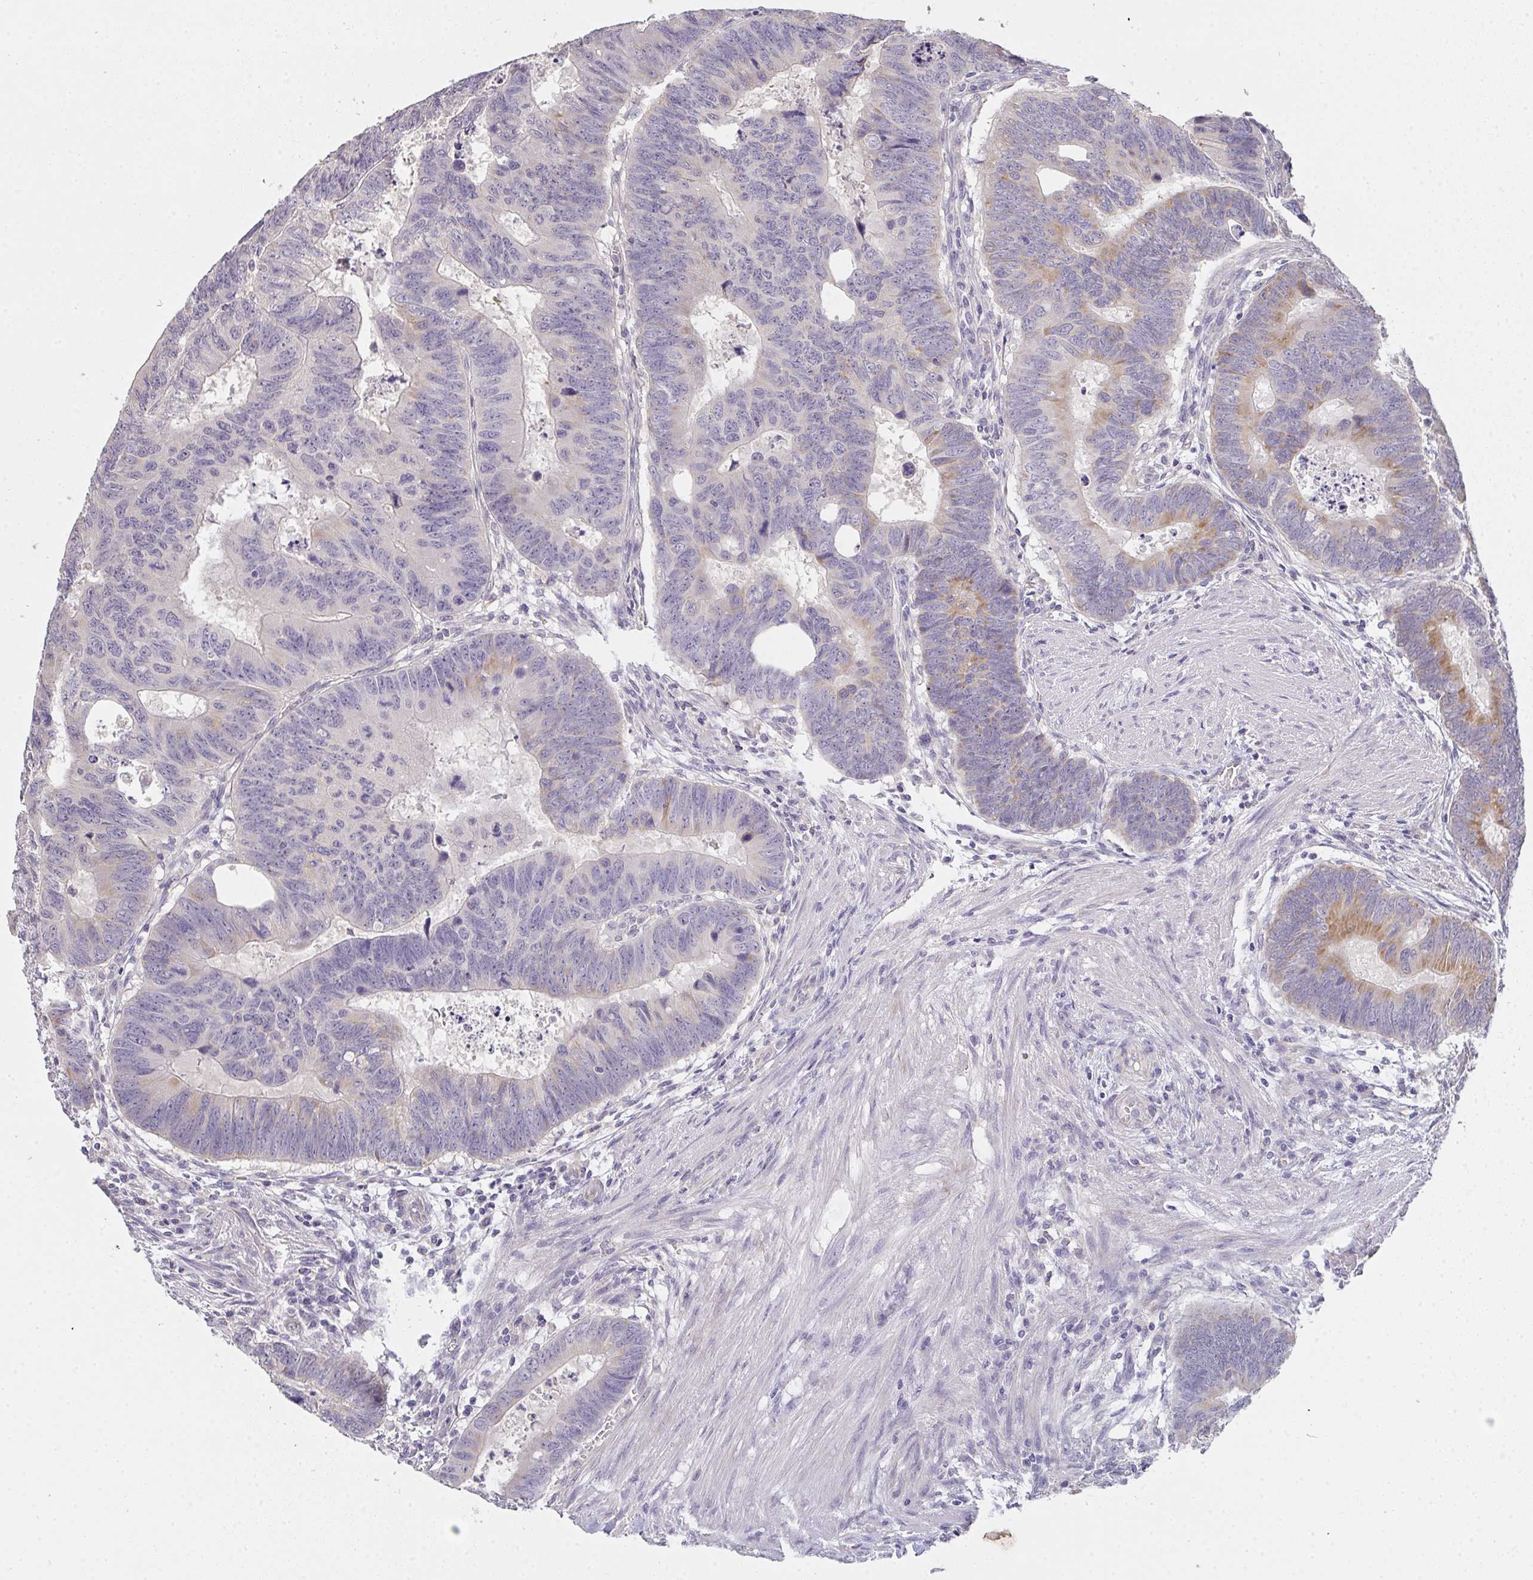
{"staining": {"intensity": "moderate", "quantity": "<25%", "location": "cytoplasmic/membranous"}, "tissue": "colorectal cancer", "cell_type": "Tumor cells", "image_type": "cancer", "snomed": [{"axis": "morphology", "description": "Adenocarcinoma, NOS"}, {"axis": "topography", "description": "Colon"}], "caption": "Immunohistochemical staining of human colorectal cancer displays moderate cytoplasmic/membranous protein expression in approximately <25% of tumor cells.", "gene": "TMEM219", "patient": {"sex": "male", "age": 62}}